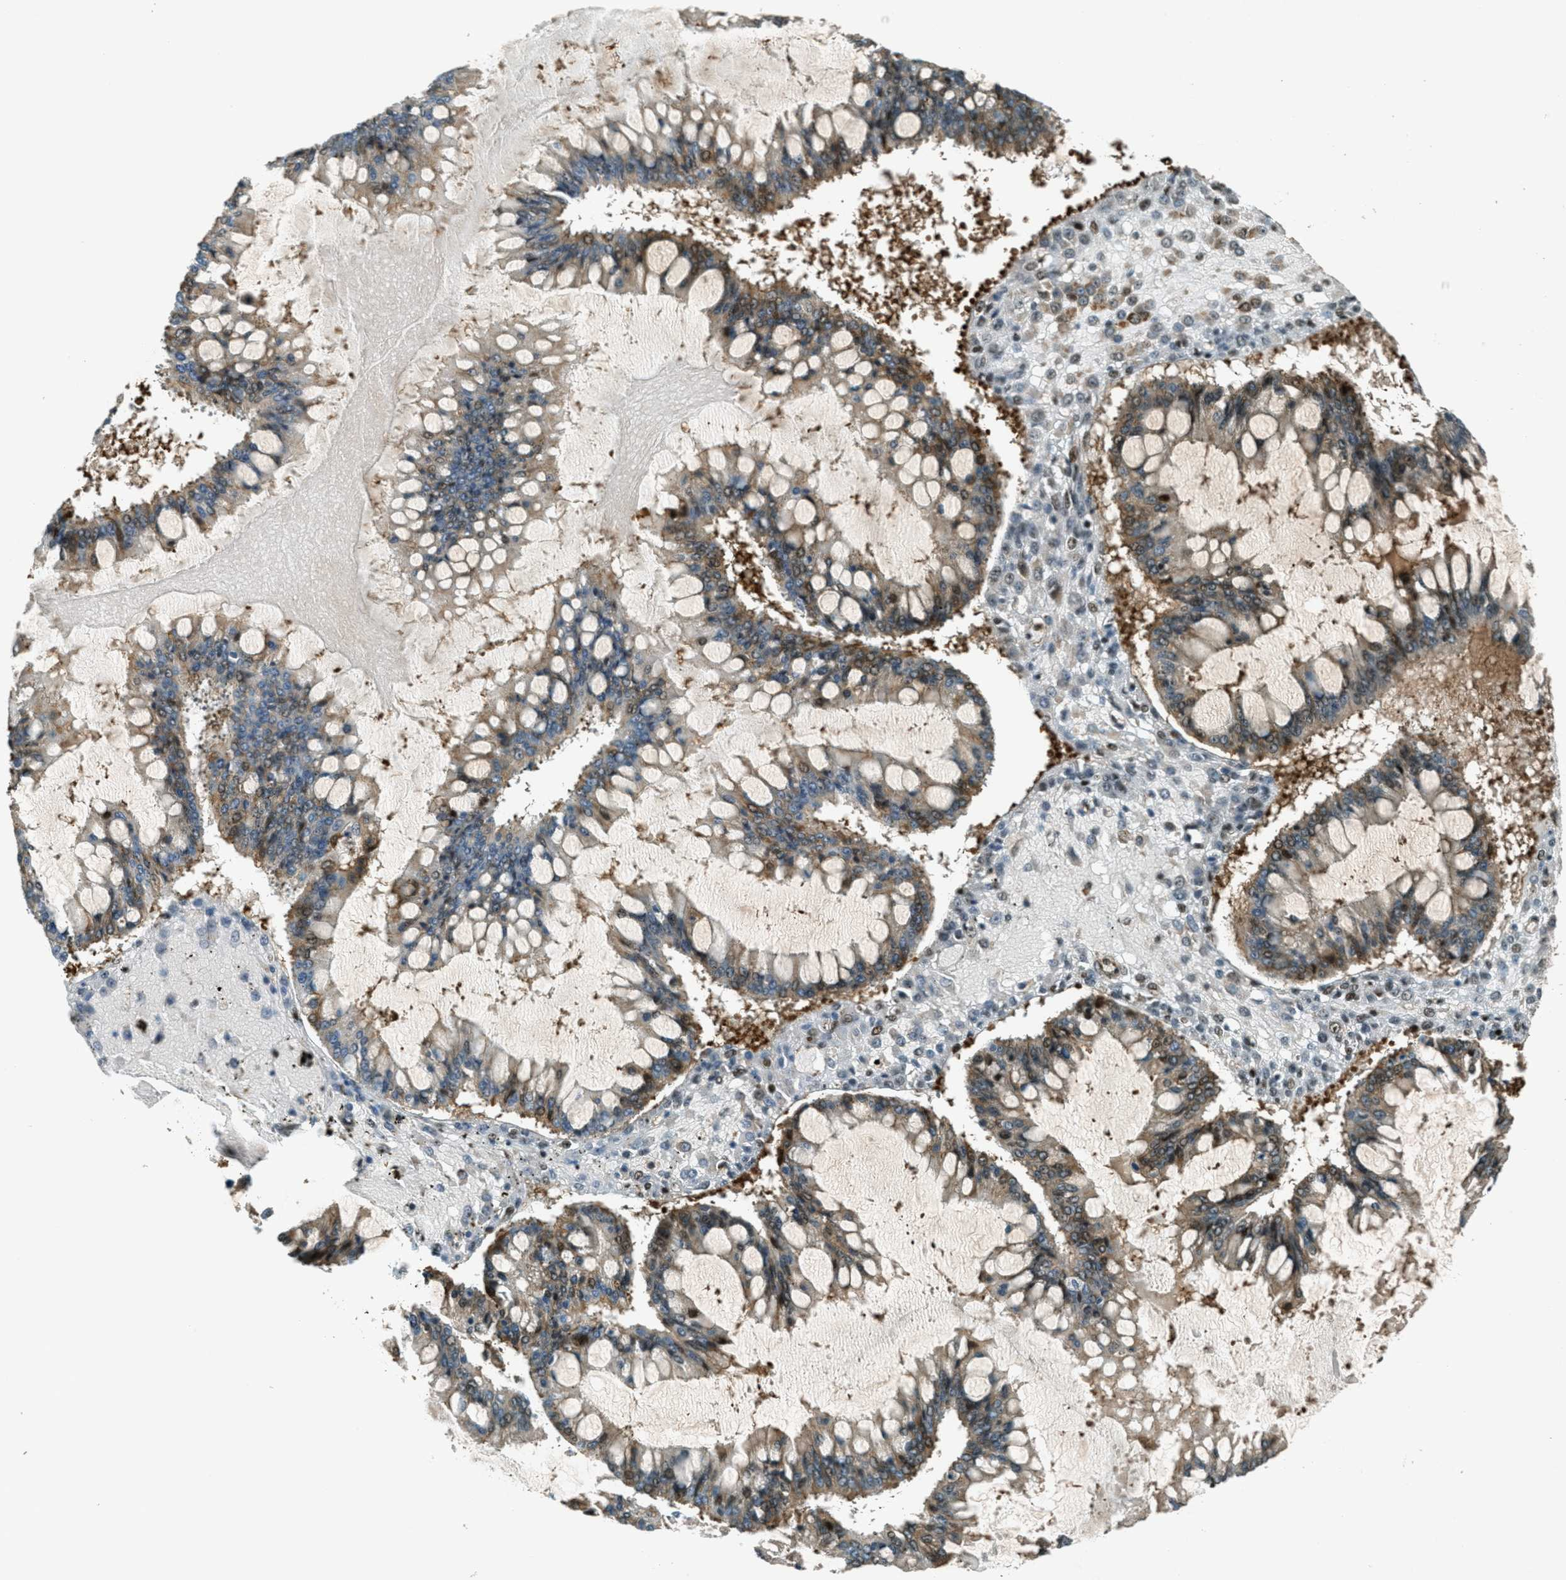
{"staining": {"intensity": "moderate", "quantity": "25%-75%", "location": "cytoplasmic/membranous,nuclear"}, "tissue": "ovarian cancer", "cell_type": "Tumor cells", "image_type": "cancer", "snomed": [{"axis": "morphology", "description": "Cystadenocarcinoma, mucinous, NOS"}, {"axis": "topography", "description": "Ovary"}], "caption": "The image reveals a brown stain indicating the presence of a protein in the cytoplasmic/membranous and nuclear of tumor cells in ovarian cancer (mucinous cystadenocarcinoma).", "gene": "FOXM1", "patient": {"sex": "female", "age": 73}}